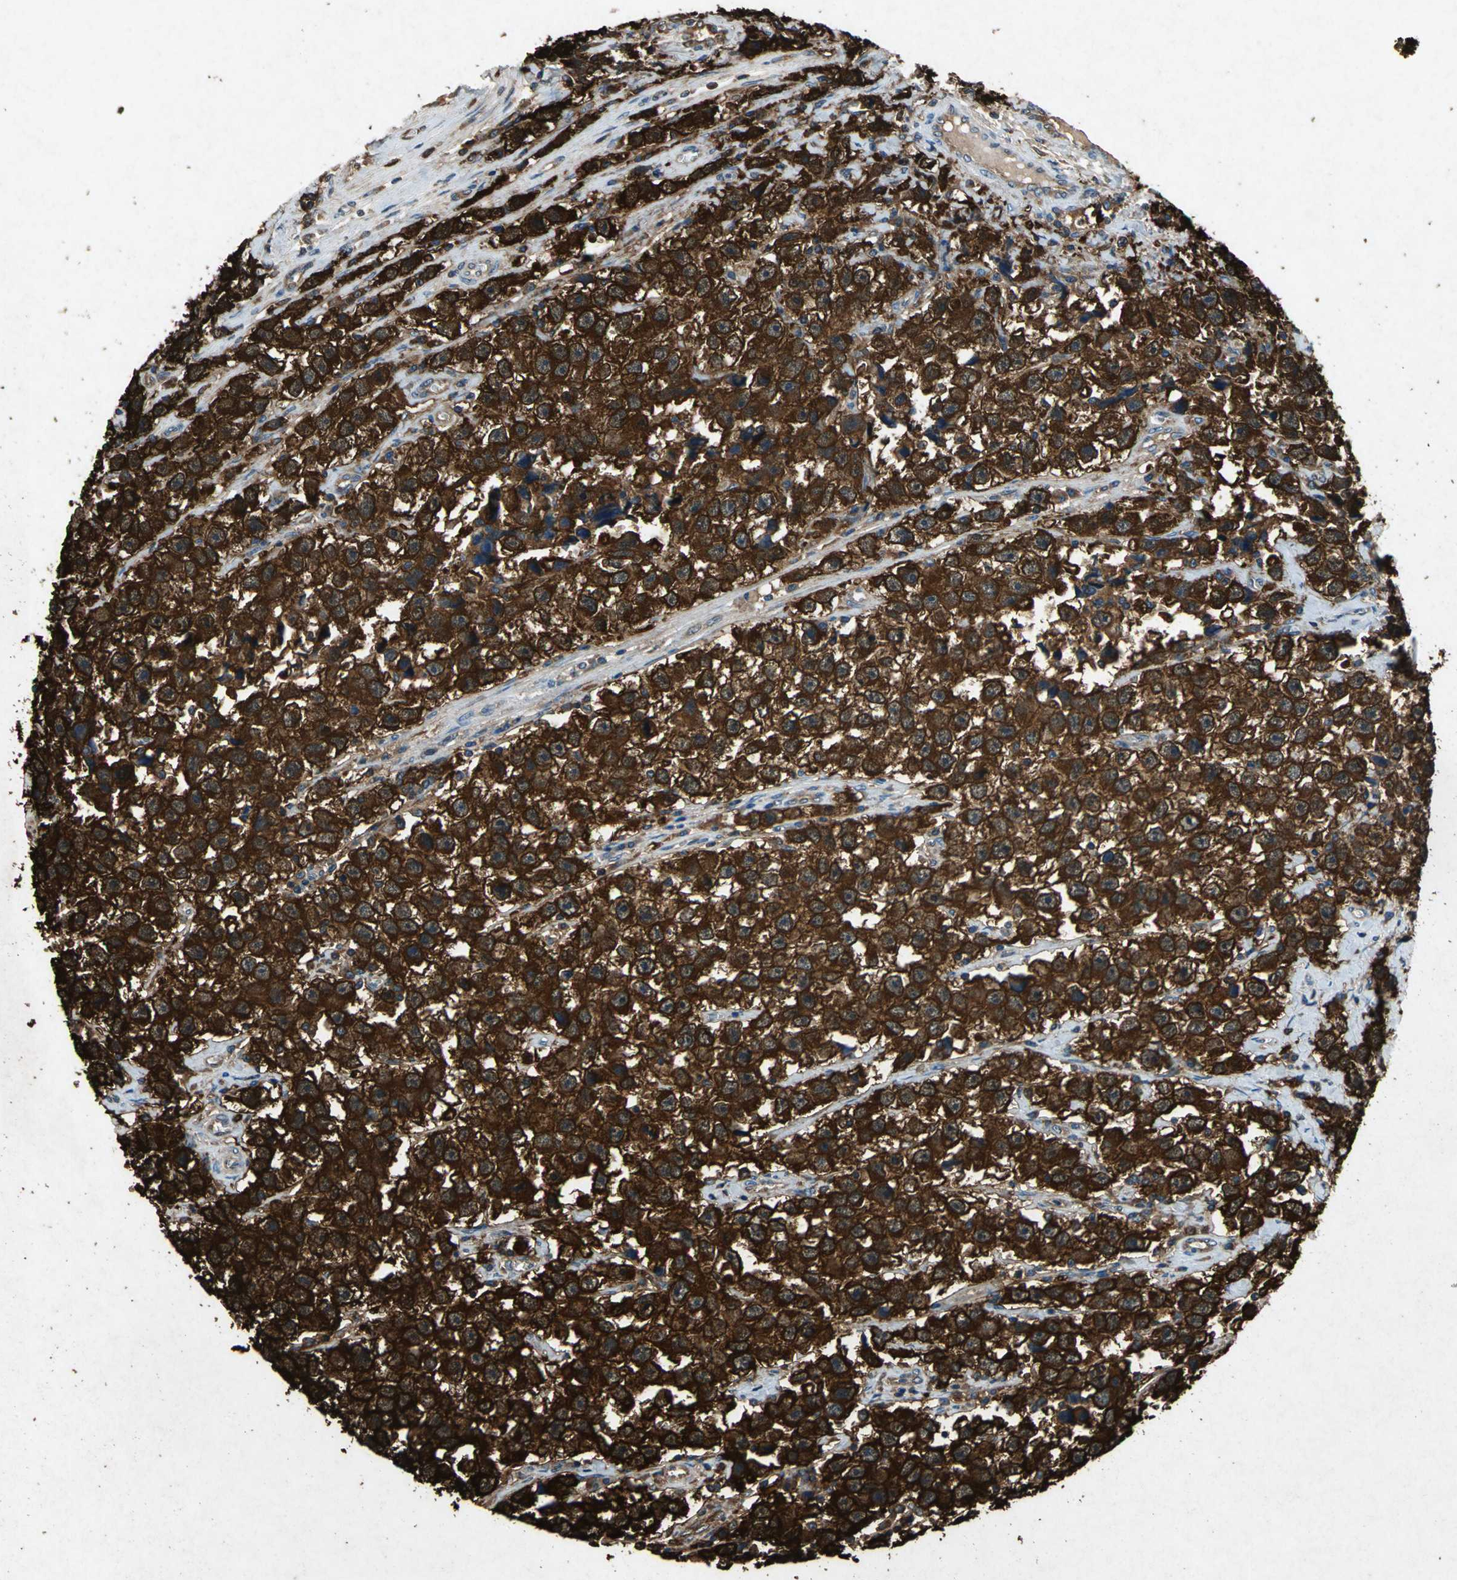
{"staining": {"intensity": "strong", "quantity": ">75%", "location": "cytoplasmic/membranous"}, "tissue": "testis cancer", "cell_type": "Tumor cells", "image_type": "cancer", "snomed": [{"axis": "morphology", "description": "Seminoma, NOS"}, {"axis": "topography", "description": "Testis"}], "caption": "IHC micrograph of human testis cancer stained for a protein (brown), which exhibits high levels of strong cytoplasmic/membranous positivity in about >75% of tumor cells.", "gene": "HSP90AB1", "patient": {"sex": "male", "age": 33}}